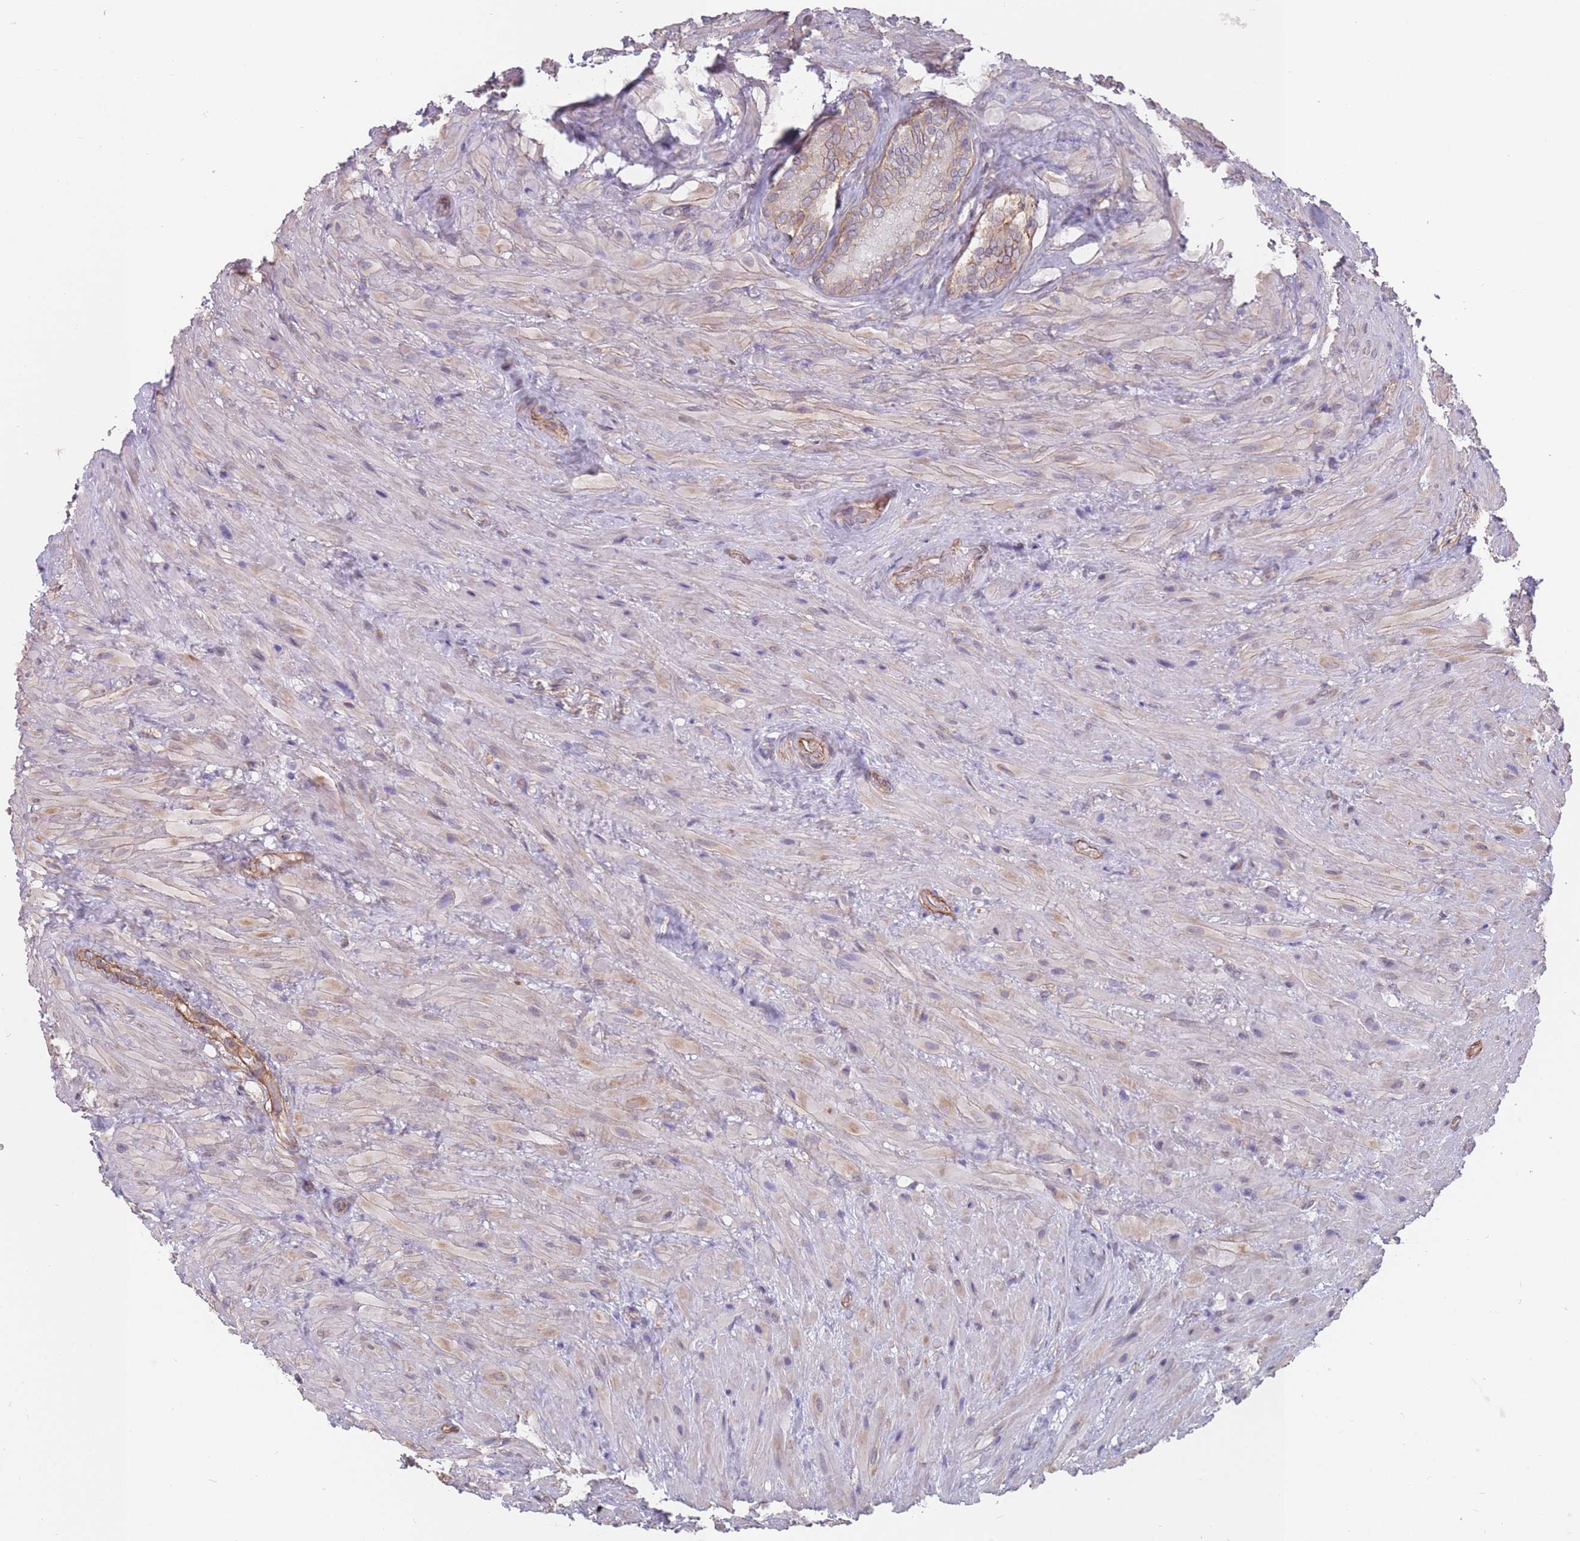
{"staining": {"intensity": "weak", "quantity": "25%-75%", "location": "cytoplasmic/membranous"}, "tissue": "seminal vesicle", "cell_type": "Glandular cells", "image_type": "normal", "snomed": [{"axis": "morphology", "description": "Normal tissue, NOS"}, {"axis": "topography", "description": "Seminal veicle"}], "caption": "IHC (DAB) staining of benign seminal vesicle displays weak cytoplasmic/membranous protein expression in about 25%-75% of glandular cells. Nuclei are stained in blue.", "gene": "SLC1A6", "patient": {"sex": "male", "age": 62}}